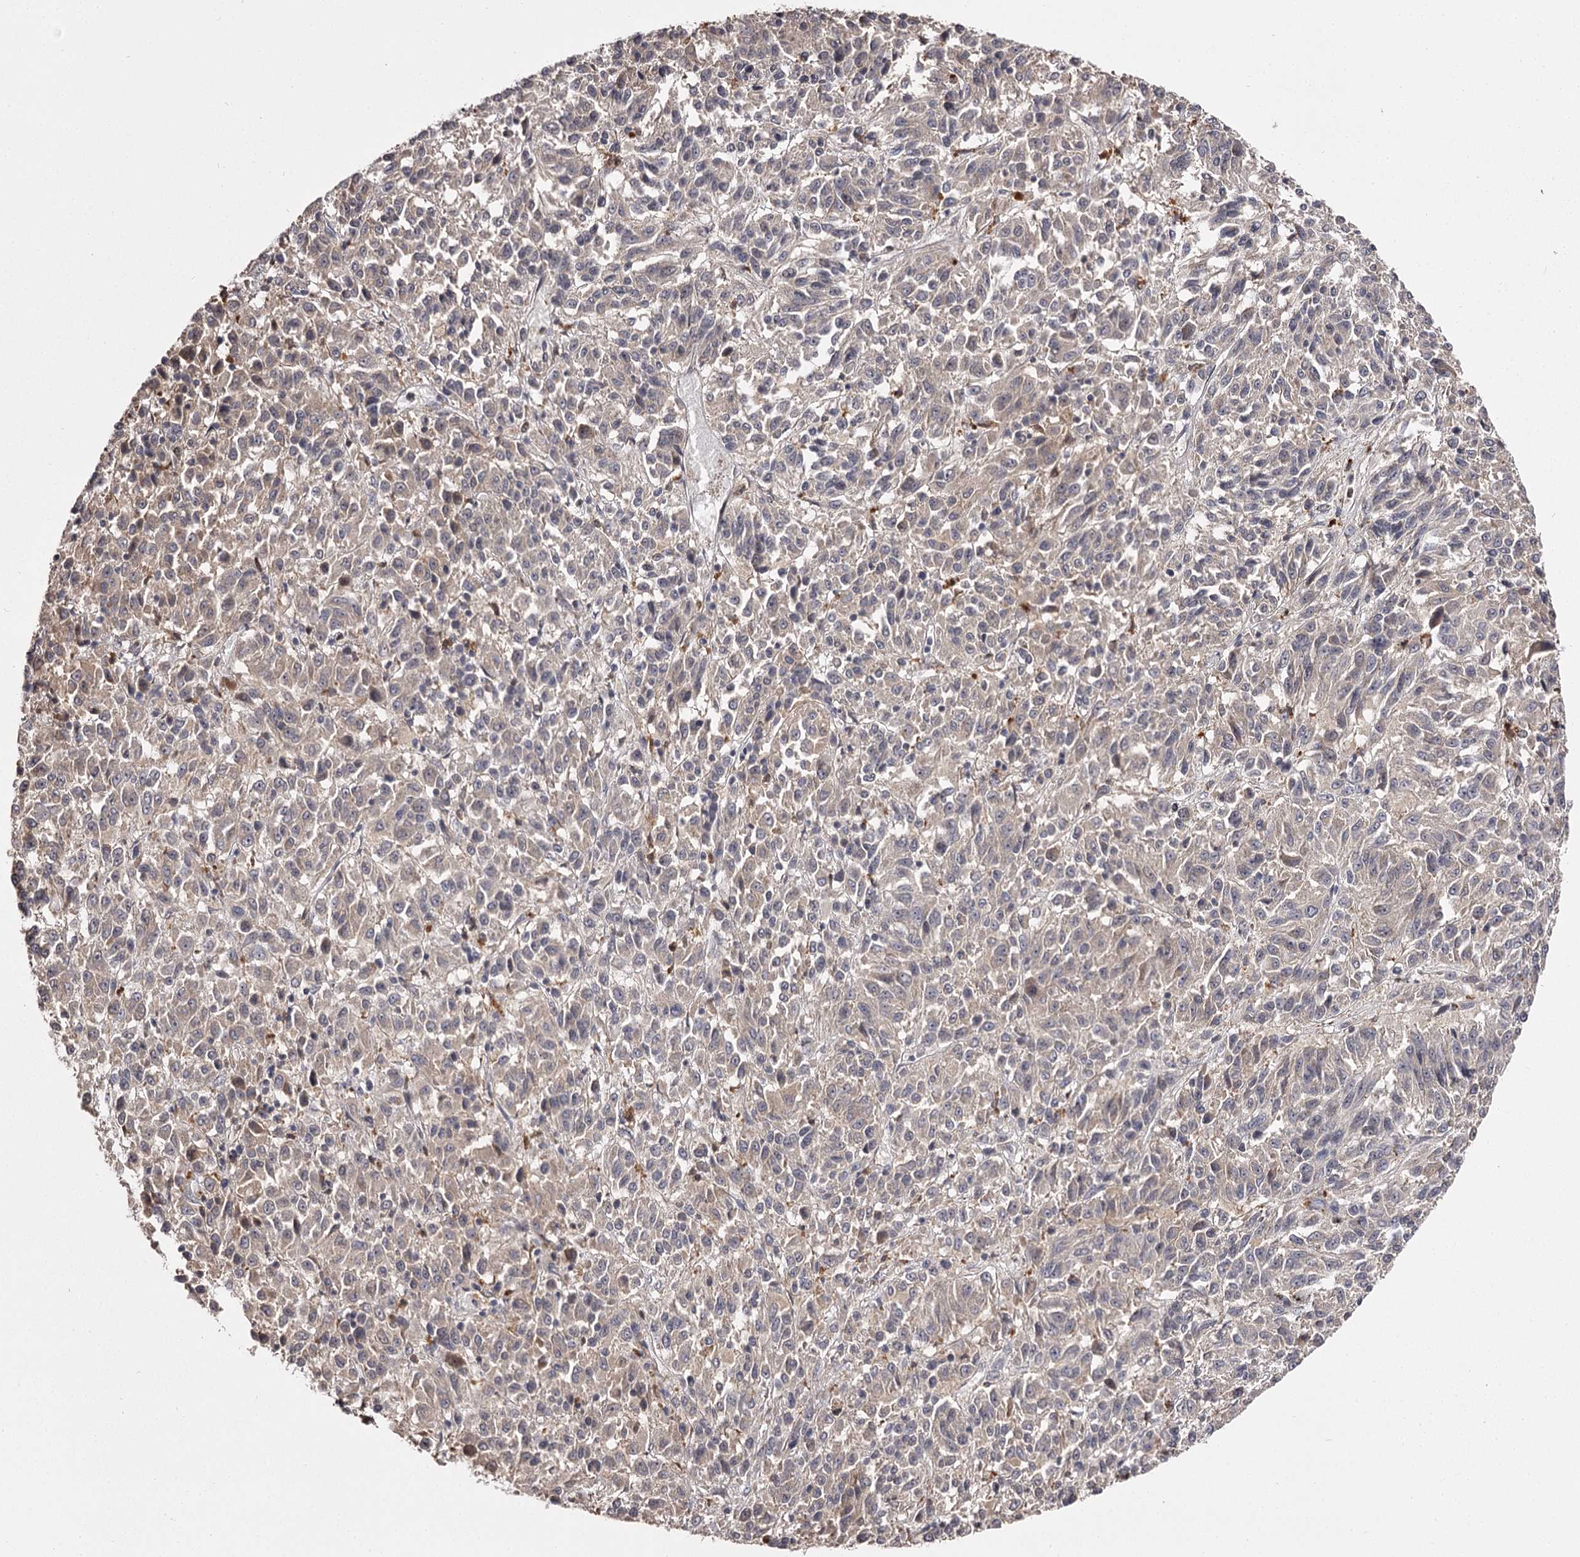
{"staining": {"intensity": "weak", "quantity": "25%-75%", "location": "cytoplasmic/membranous"}, "tissue": "melanoma", "cell_type": "Tumor cells", "image_type": "cancer", "snomed": [{"axis": "morphology", "description": "Malignant melanoma, Metastatic site"}, {"axis": "topography", "description": "Lung"}], "caption": "High-power microscopy captured an immunohistochemistry (IHC) micrograph of melanoma, revealing weak cytoplasmic/membranous positivity in about 25%-75% of tumor cells.", "gene": "SLC32A1", "patient": {"sex": "male", "age": 64}}